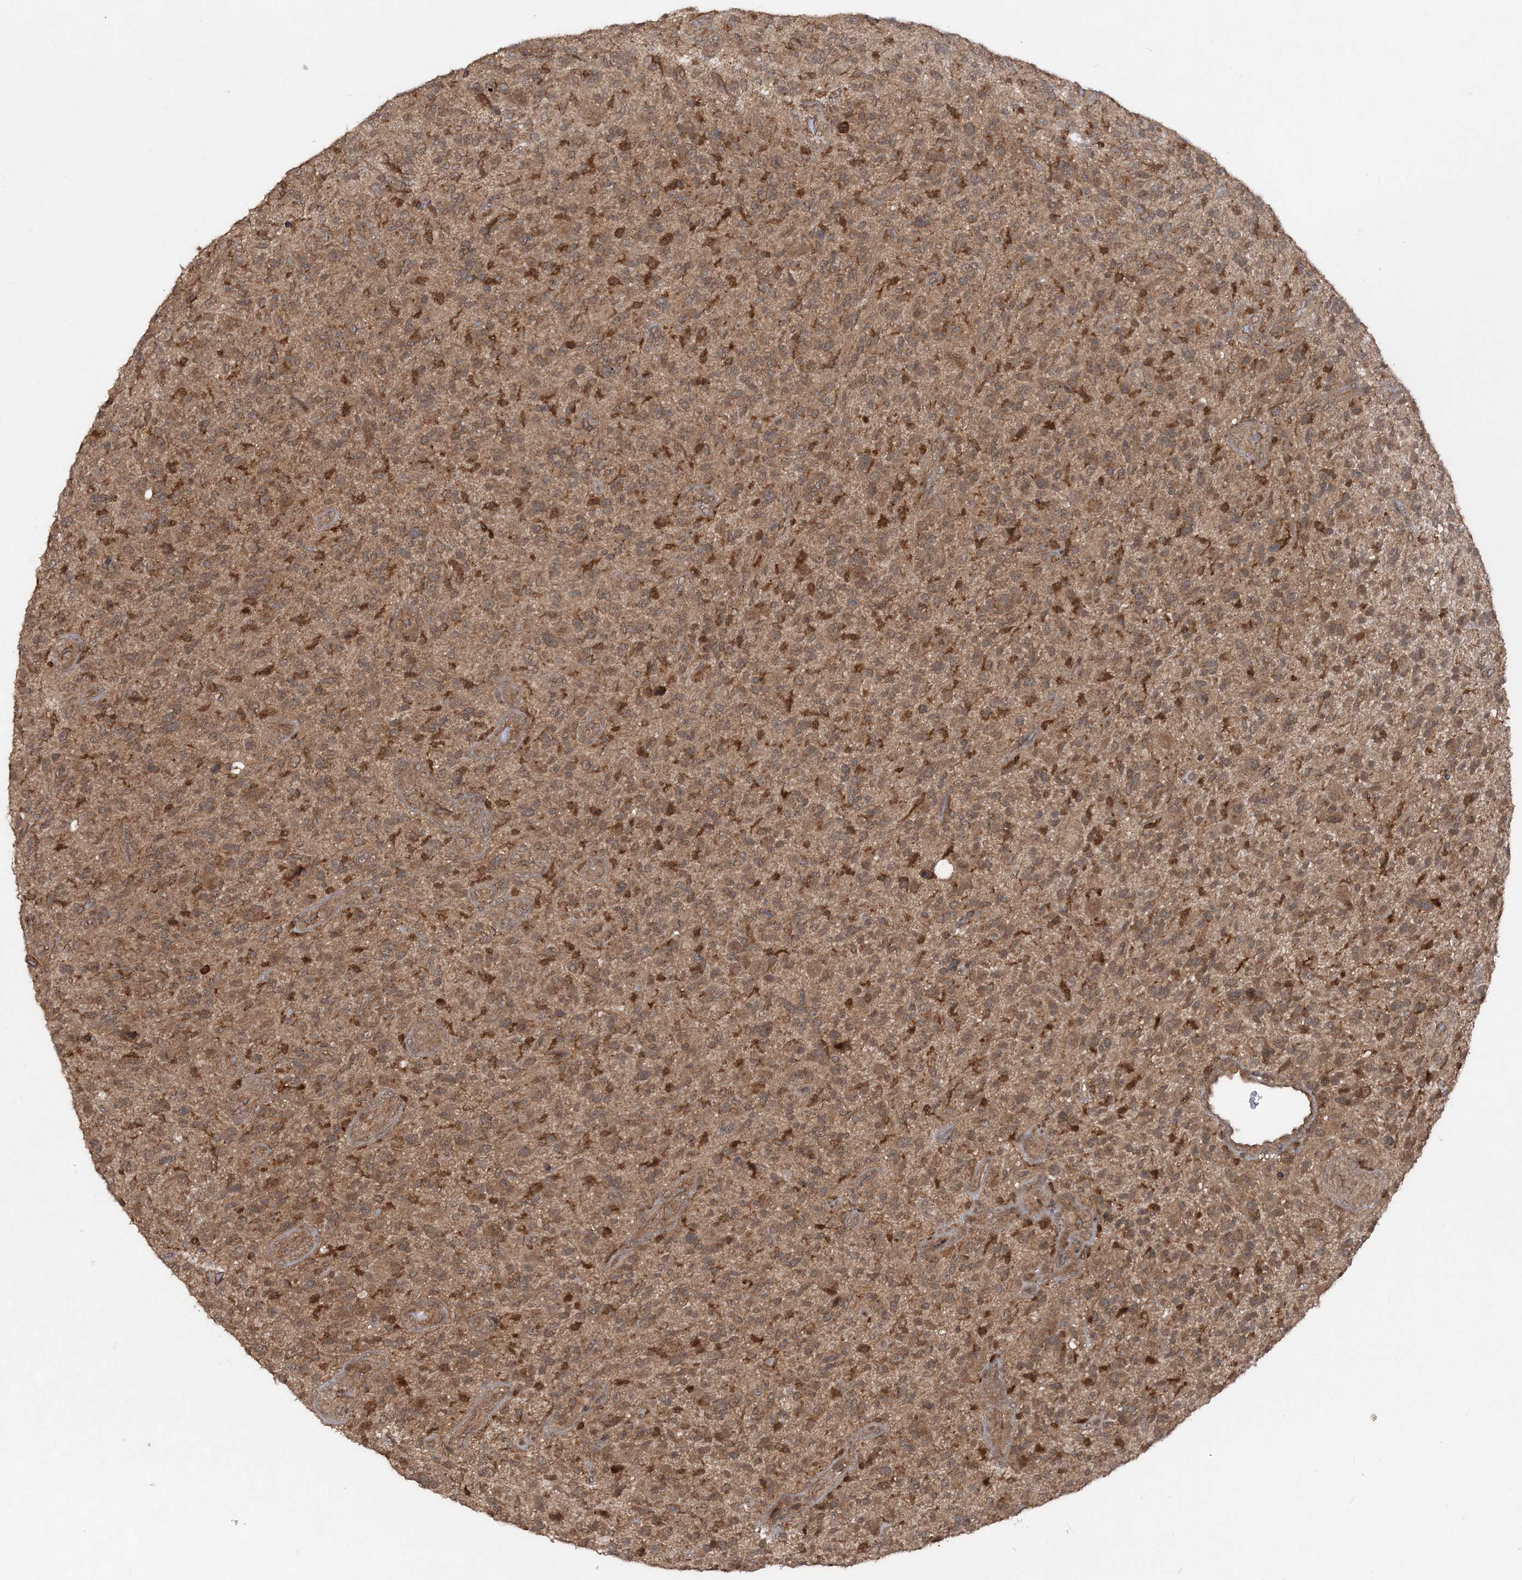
{"staining": {"intensity": "moderate", "quantity": ">75%", "location": "cytoplasmic/membranous"}, "tissue": "glioma", "cell_type": "Tumor cells", "image_type": "cancer", "snomed": [{"axis": "morphology", "description": "Glioma, malignant, High grade"}, {"axis": "topography", "description": "Brain"}], "caption": "Protein staining of glioma tissue shows moderate cytoplasmic/membranous positivity in approximately >75% of tumor cells.", "gene": "LACC1", "patient": {"sex": "male", "age": 47}}